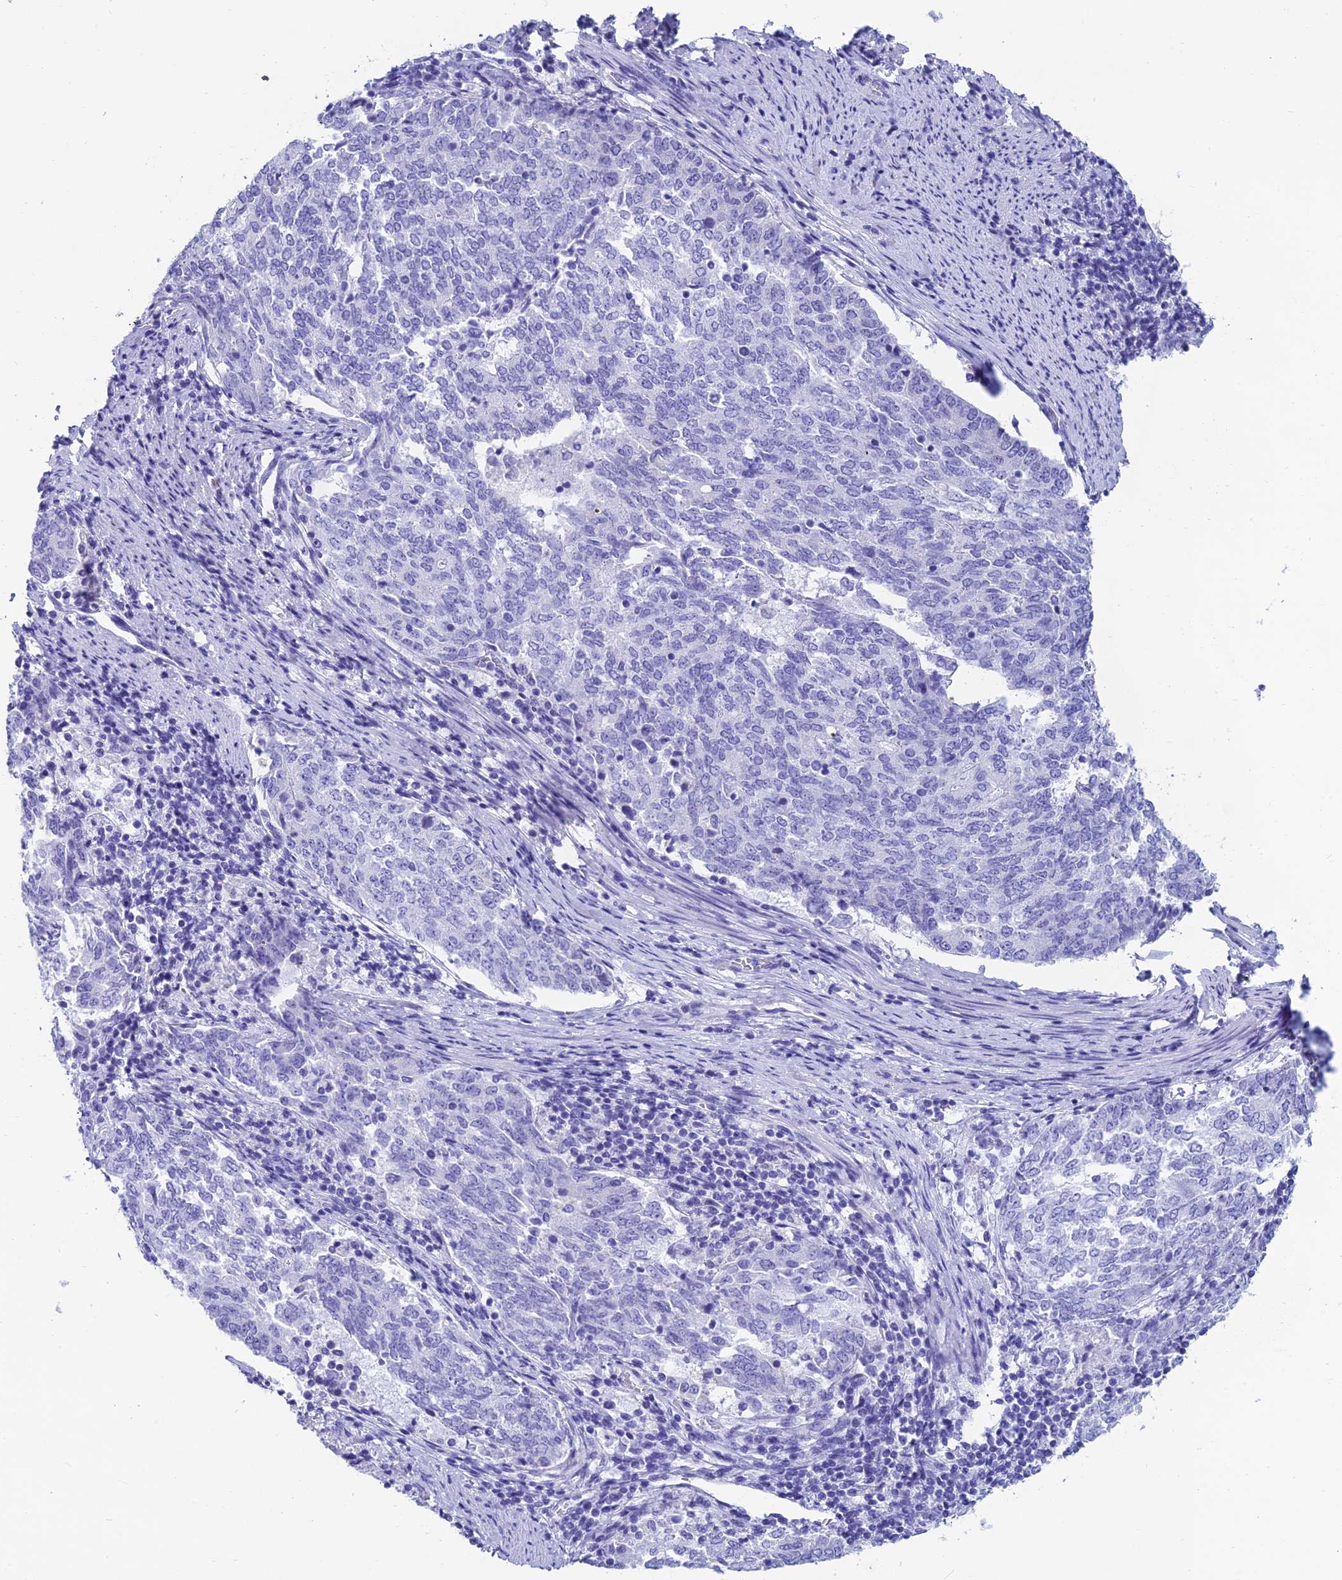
{"staining": {"intensity": "negative", "quantity": "none", "location": "none"}, "tissue": "endometrial cancer", "cell_type": "Tumor cells", "image_type": "cancer", "snomed": [{"axis": "morphology", "description": "Adenocarcinoma, NOS"}, {"axis": "topography", "description": "Endometrium"}], "caption": "The immunohistochemistry (IHC) photomicrograph has no significant staining in tumor cells of adenocarcinoma (endometrial) tissue. Brightfield microscopy of immunohistochemistry stained with DAB (brown) and hematoxylin (blue), captured at high magnification.", "gene": "REEP4", "patient": {"sex": "female", "age": 80}}